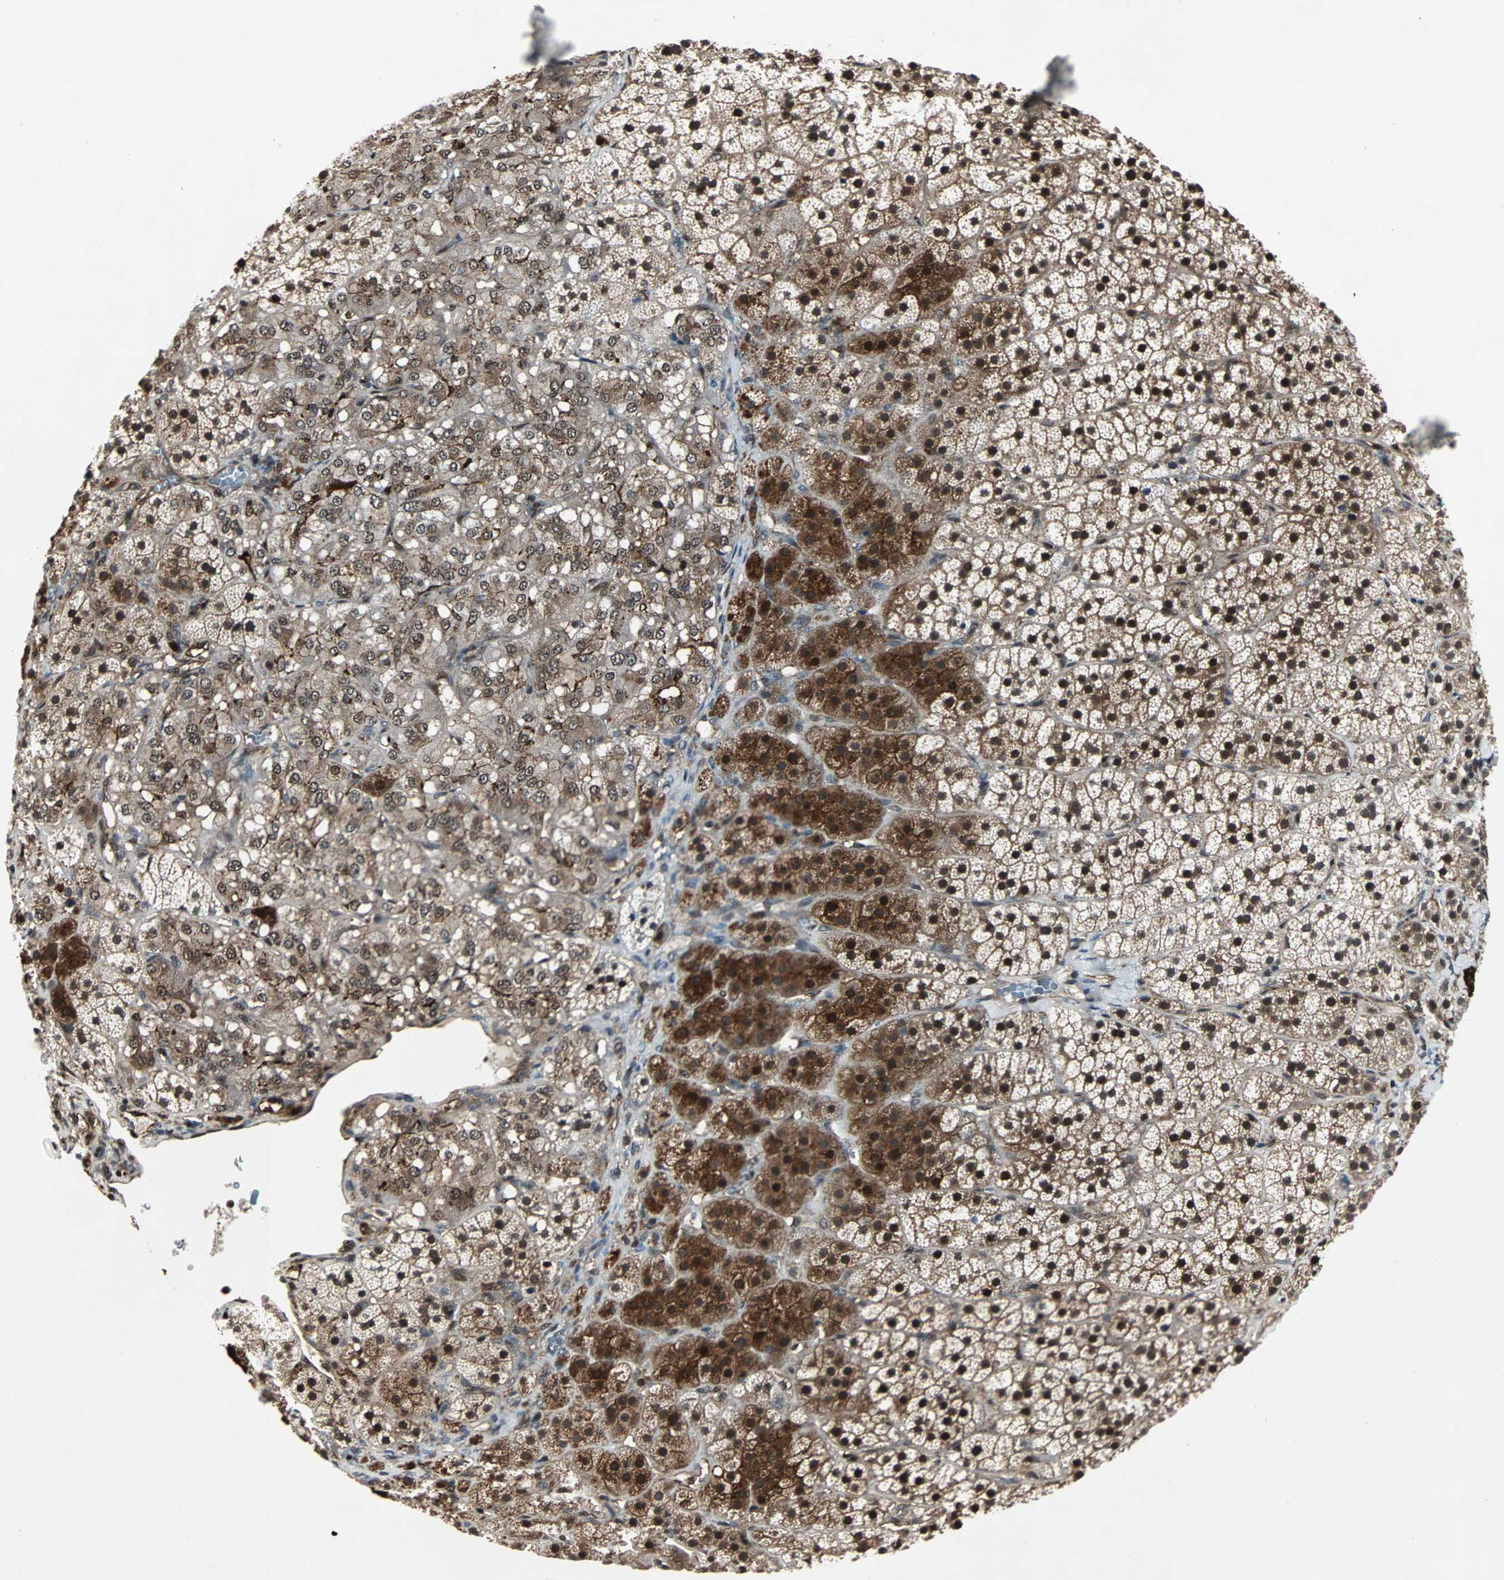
{"staining": {"intensity": "strong", "quantity": ">75%", "location": "cytoplasmic/membranous,nuclear"}, "tissue": "adrenal gland", "cell_type": "Glandular cells", "image_type": "normal", "snomed": [{"axis": "morphology", "description": "Normal tissue, NOS"}, {"axis": "topography", "description": "Adrenal gland"}], "caption": "Immunohistochemical staining of normal human adrenal gland displays high levels of strong cytoplasmic/membranous,nuclear expression in approximately >75% of glandular cells.", "gene": "ACLY", "patient": {"sex": "female", "age": 44}}